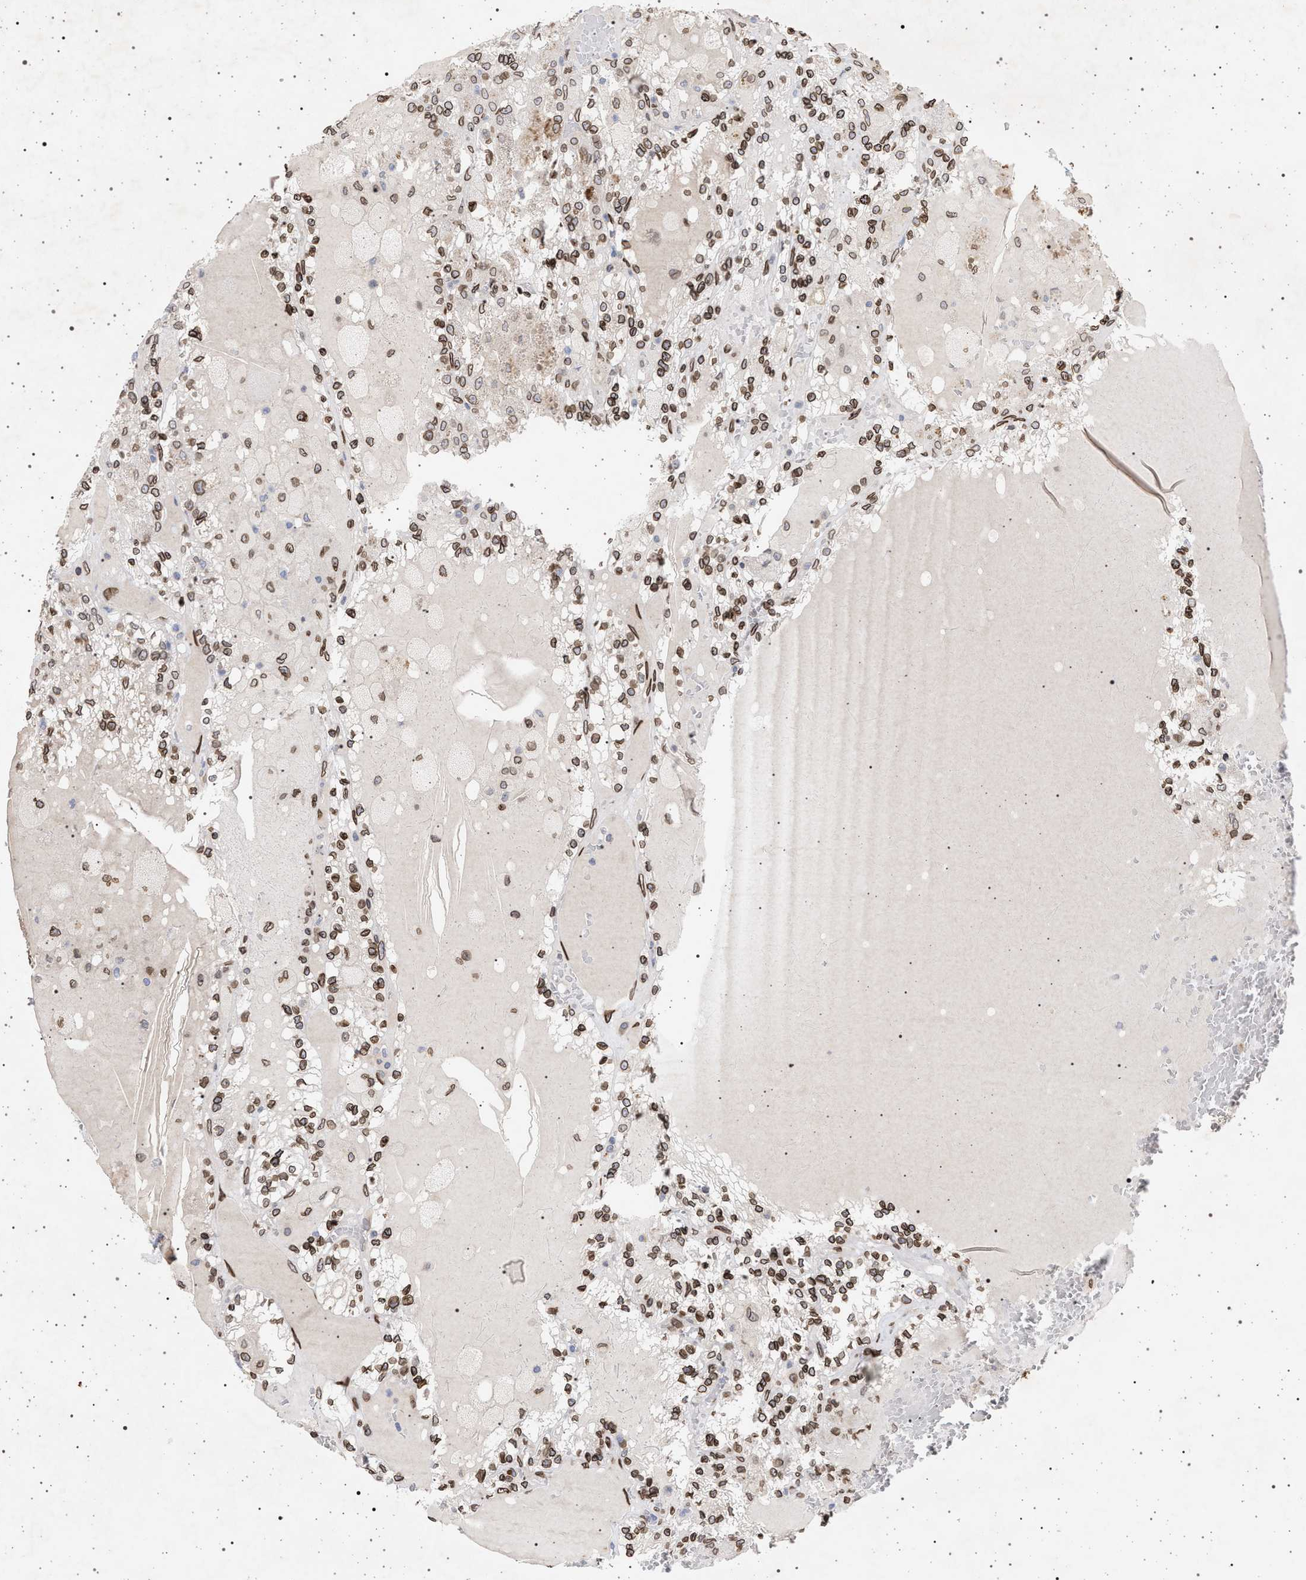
{"staining": {"intensity": "moderate", "quantity": ">75%", "location": "cytoplasmic/membranous,nuclear"}, "tissue": "renal cancer", "cell_type": "Tumor cells", "image_type": "cancer", "snomed": [{"axis": "morphology", "description": "Adenocarcinoma, NOS"}, {"axis": "topography", "description": "Kidney"}], "caption": "Adenocarcinoma (renal) stained with IHC reveals moderate cytoplasmic/membranous and nuclear expression in about >75% of tumor cells. (Stains: DAB in brown, nuclei in blue, Microscopy: brightfield microscopy at high magnification).", "gene": "ING2", "patient": {"sex": "female", "age": 56}}